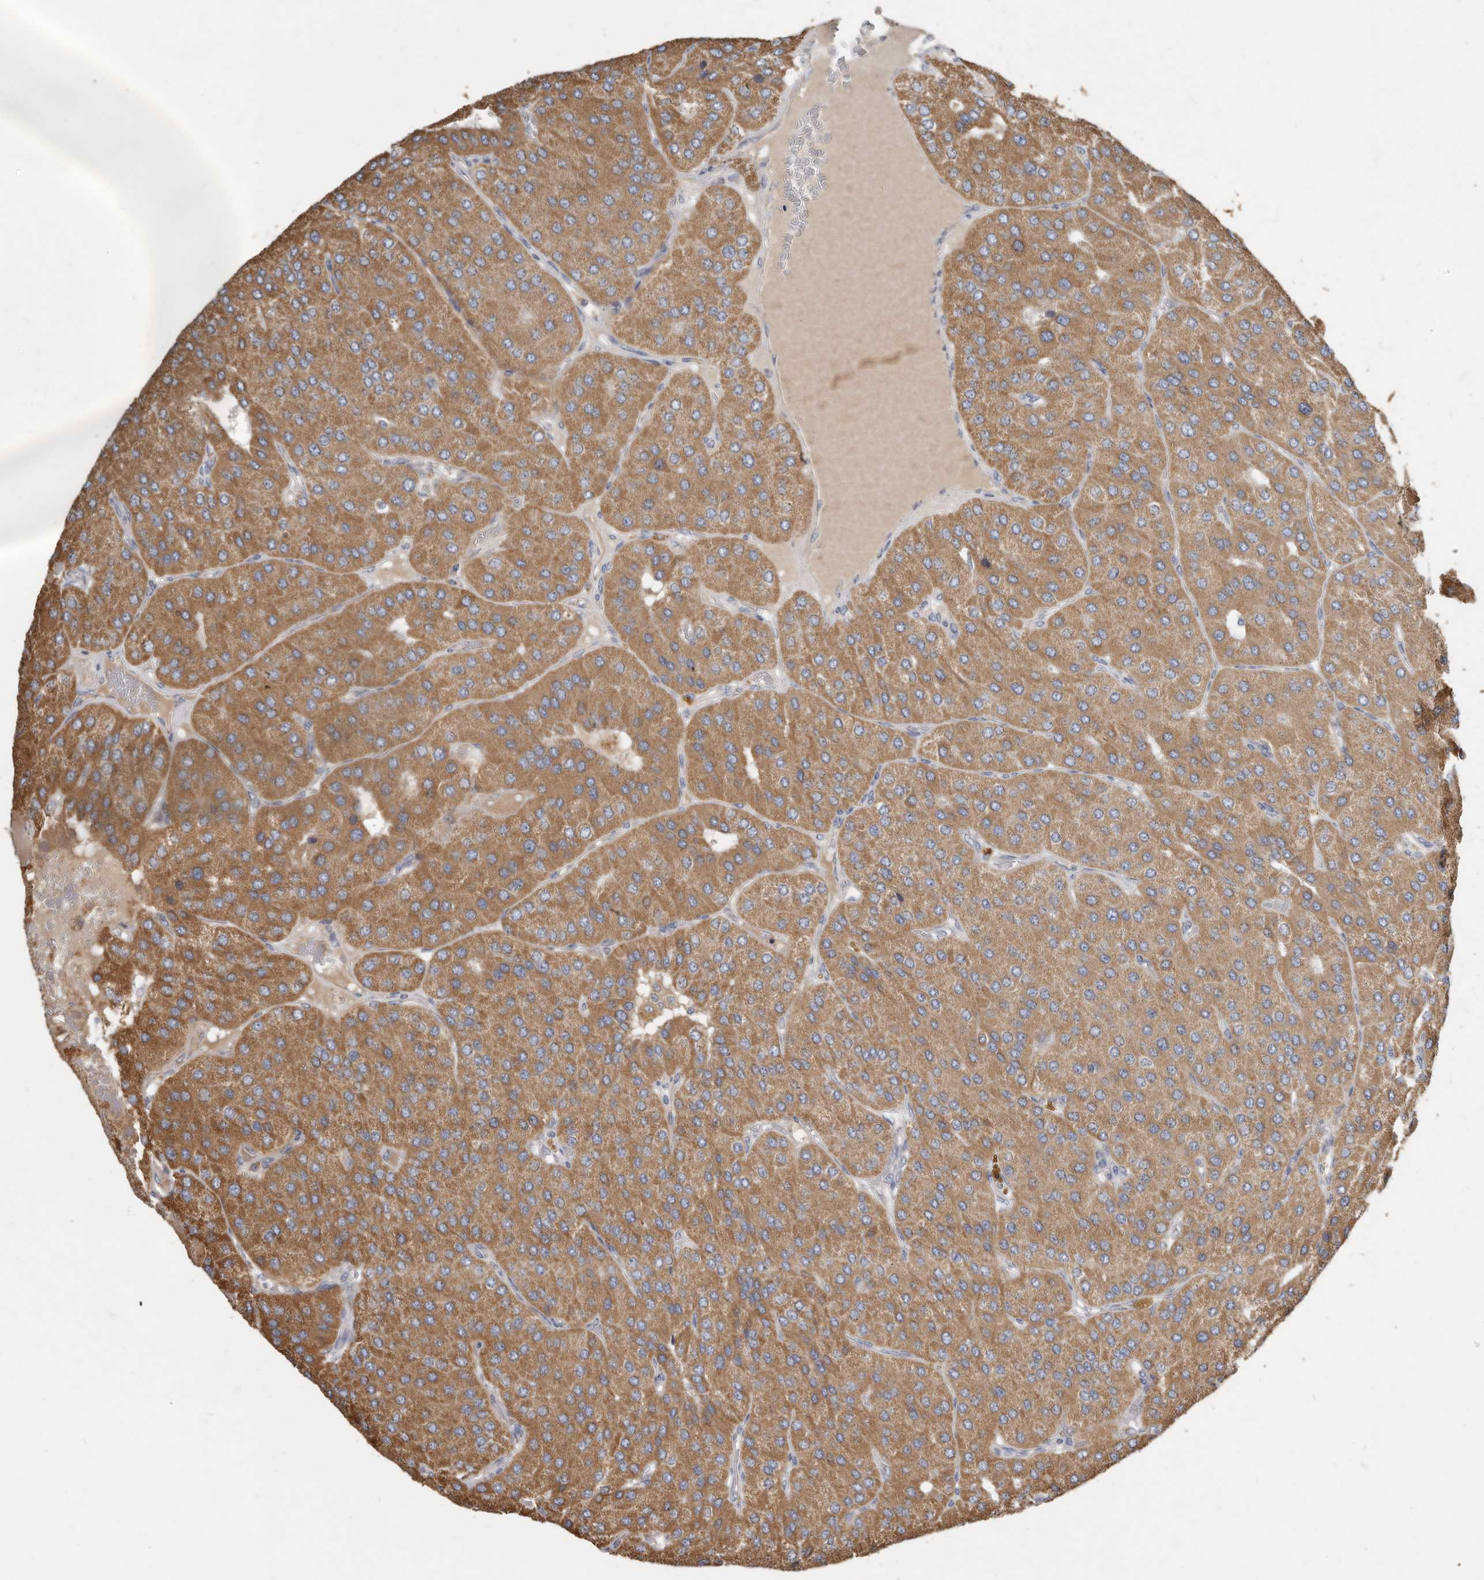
{"staining": {"intensity": "moderate", "quantity": ">75%", "location": "cytoplasmic/membranous"}, "tissue": "parathyroid gland", "cell_type": "Glandular cells", "image_type": "normal", "snomed": [{"axis": "morphology", "description": "Normal tissue, NOS"}, {"axis": "morphology", "description": "Adenoma, NOS"}, {"axis": "topography", "description": "Parathyroid gland"}], "caption": "Moderate cytoplasmic/membranous expression is appreciated in about >75% of glandular cells in normal parathyroid gland.", "gene": "KIF26B", "patient": {"sex": "female", "age": 86}}